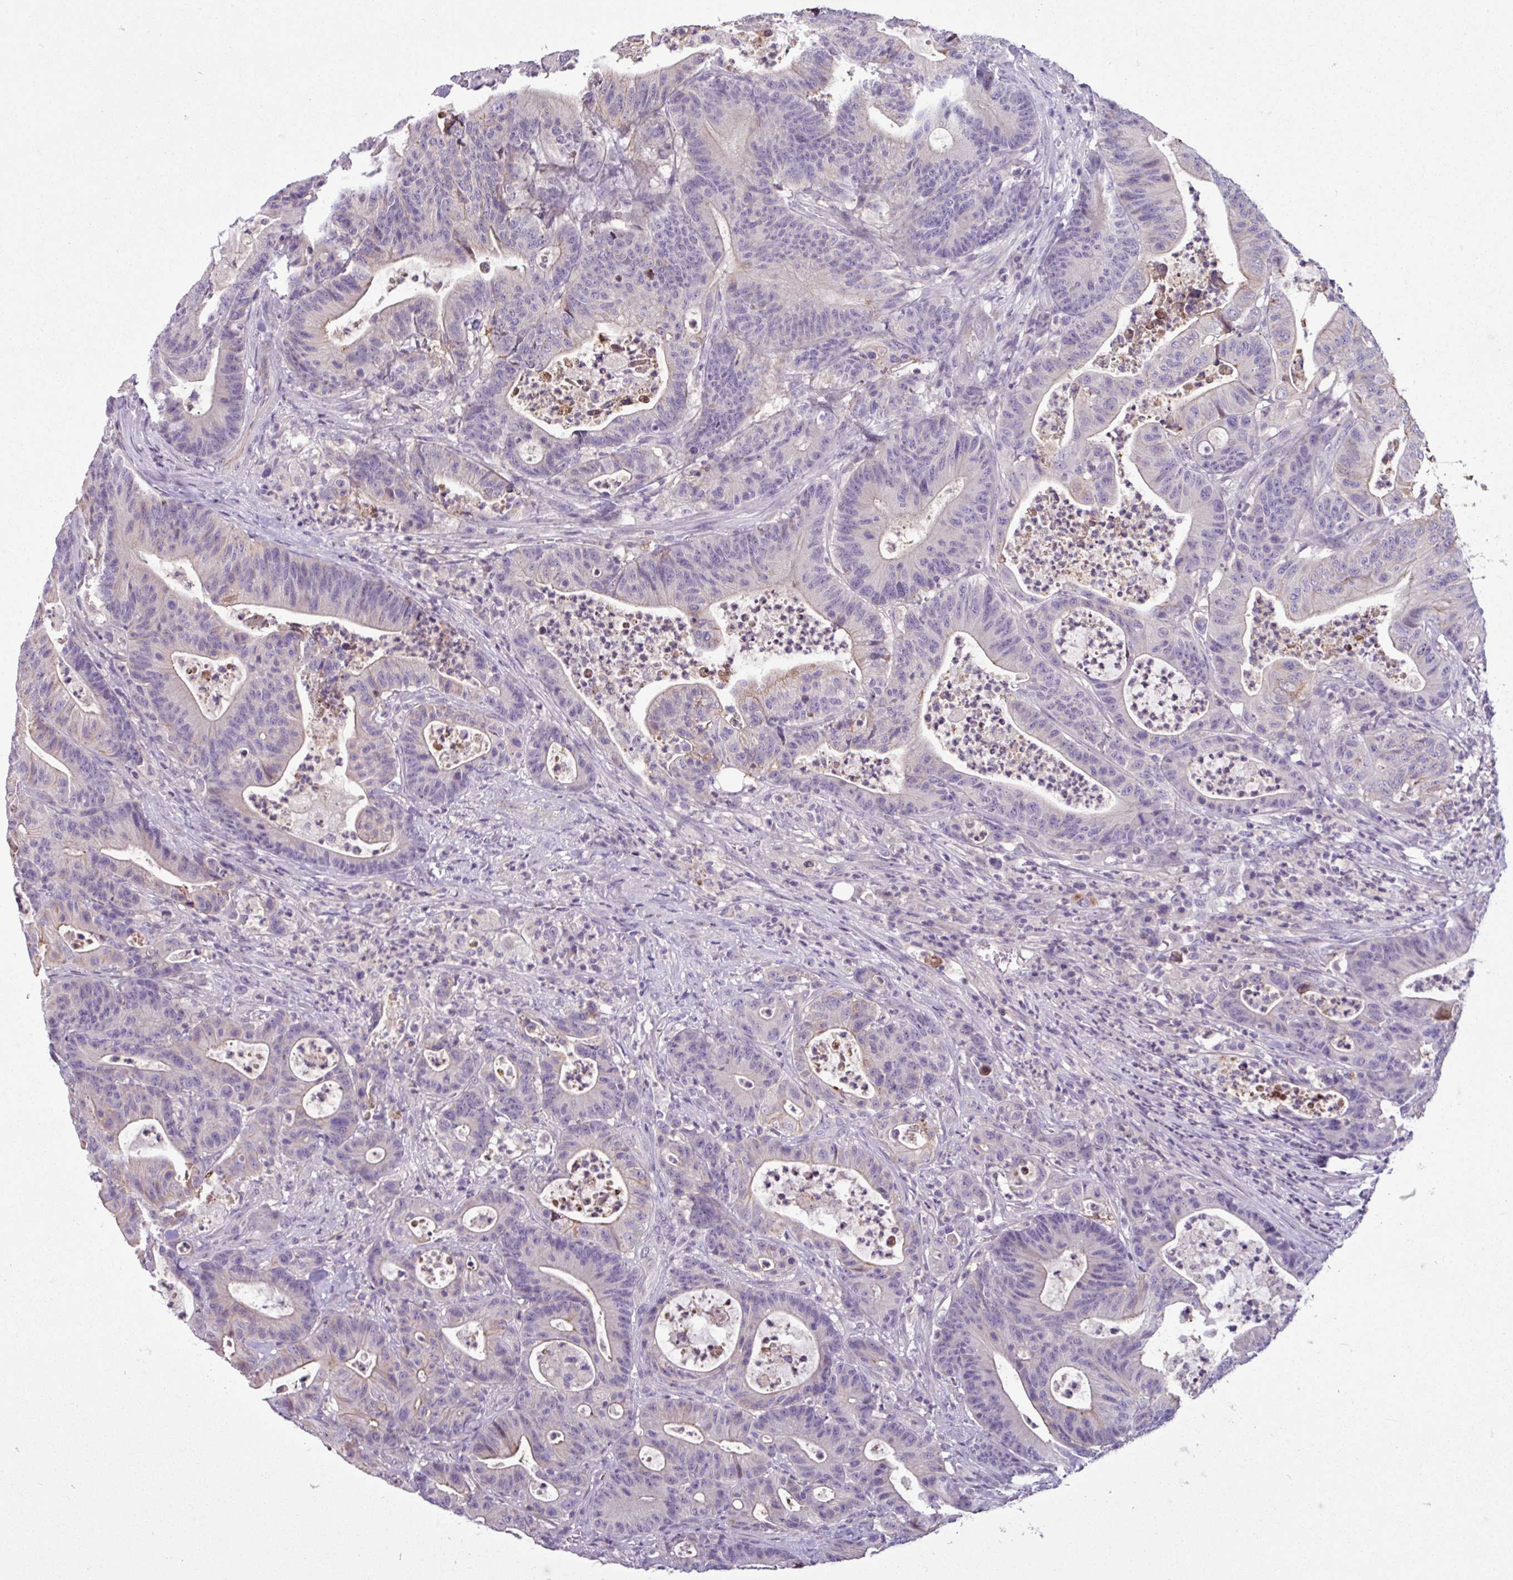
{"staining": {"intensity": "weak", "quantity": "<25%", "location": "cytoplasmic/membranous"}, "tissue": "colorectal cancer", "cell_type": "Tumor cells", "image_type": "cancer", "snomed": [{"axis": "morphology", "description": "Adenocarcinoma, NOS"}, {"axis": "topography", "description": "Colon"}], "caption": "Photomicrograph shows no protein staining in tumor cells of colorectal adenocarcinoma tissue. (Immunohistochemistry, brightfield microscopy, high magnification).", "gene": "PNLDC1", "patient": {"sex": "female", "age": 84}}